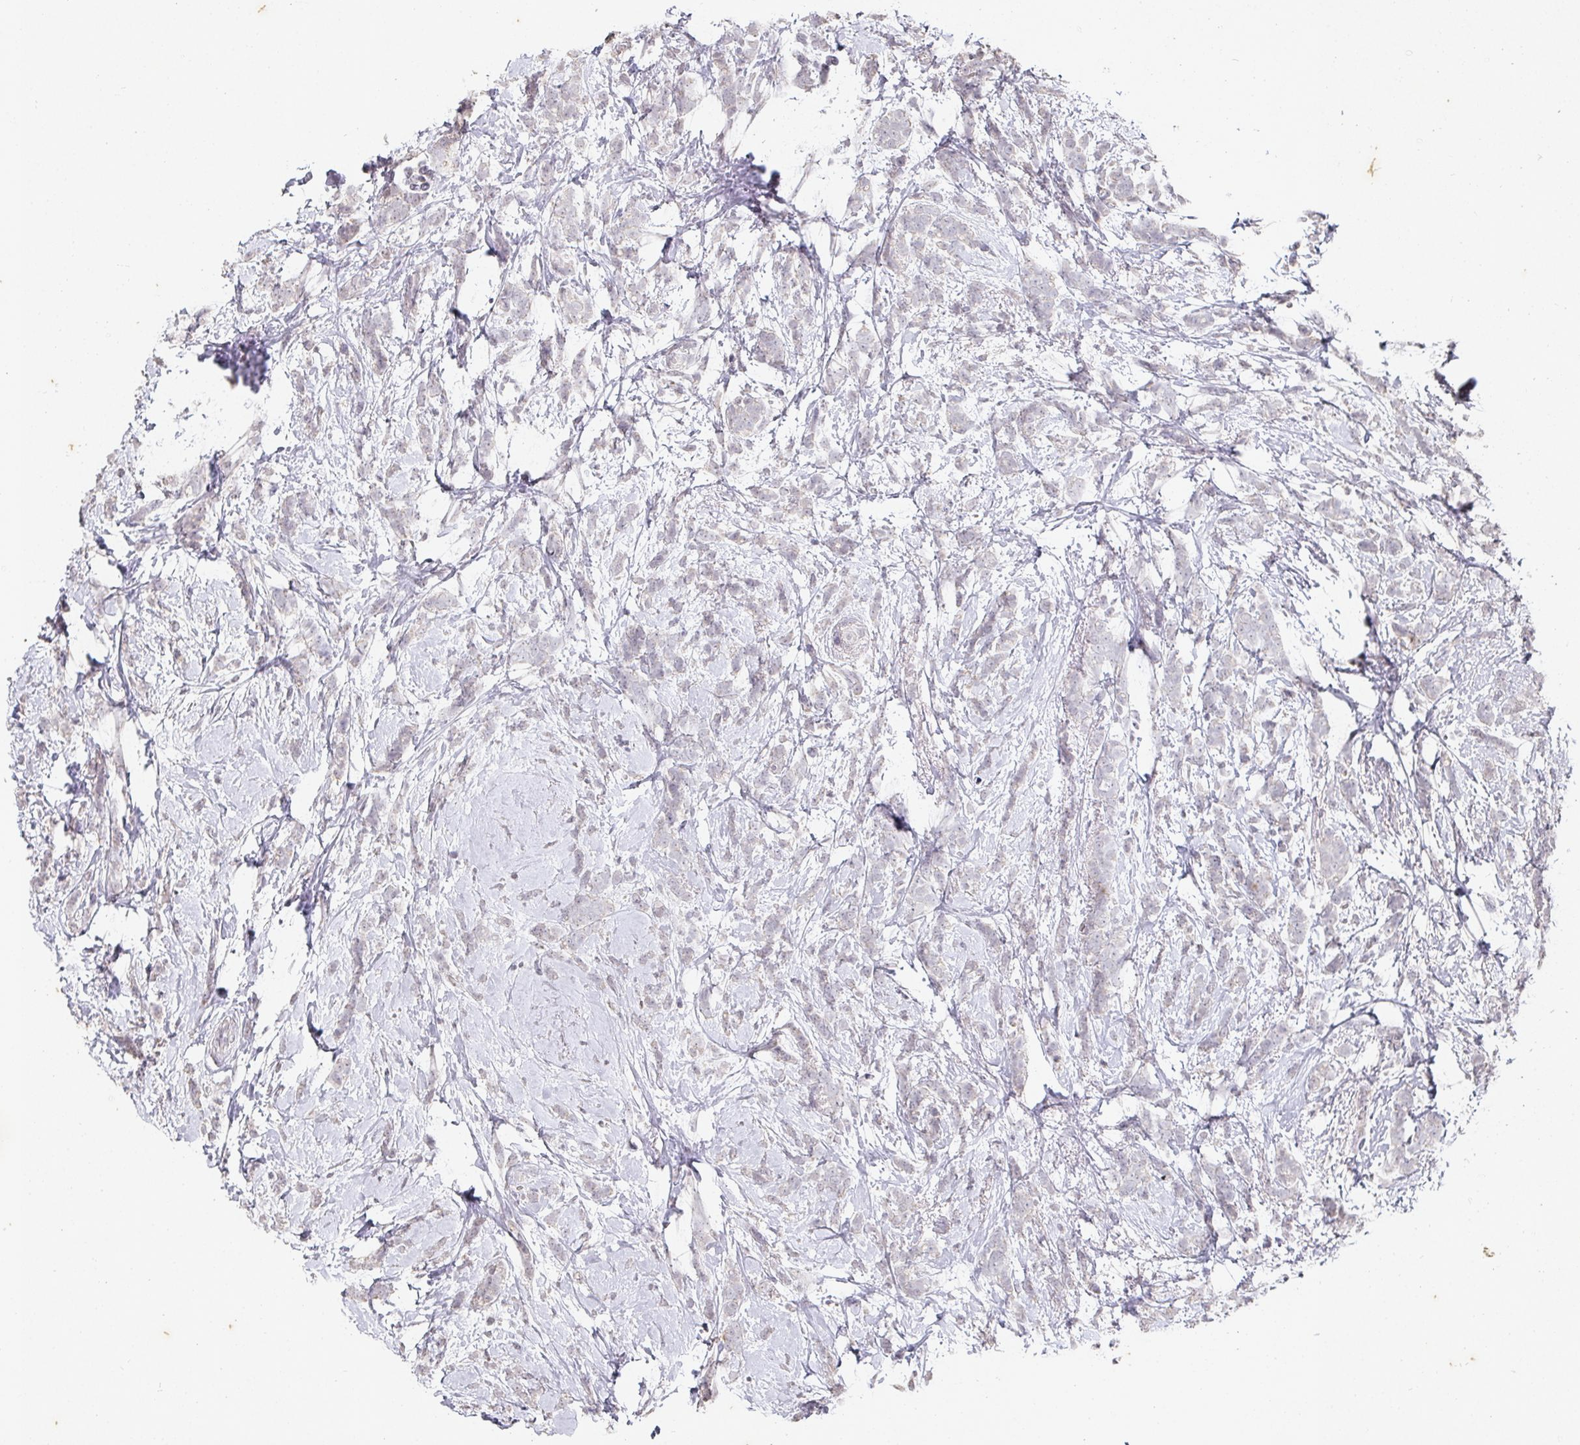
{"staining": {"intensity": "negative", "quantity": "none", "location": "none"}, "tissue": "breast cancer", "cell_type": "Tumor cells", "image_type": "cancer", "snomed": [{"axis": "morphology", "description": "Lobular carcinoma"}, {"axis": "topography", "description": "Breast"}], "caption": "Tumor cells show no significant protein expression in breast cancer (lobular carcinoma).", "gene": "CAPN5", "patient": {"sex": "female", "age": 58}}